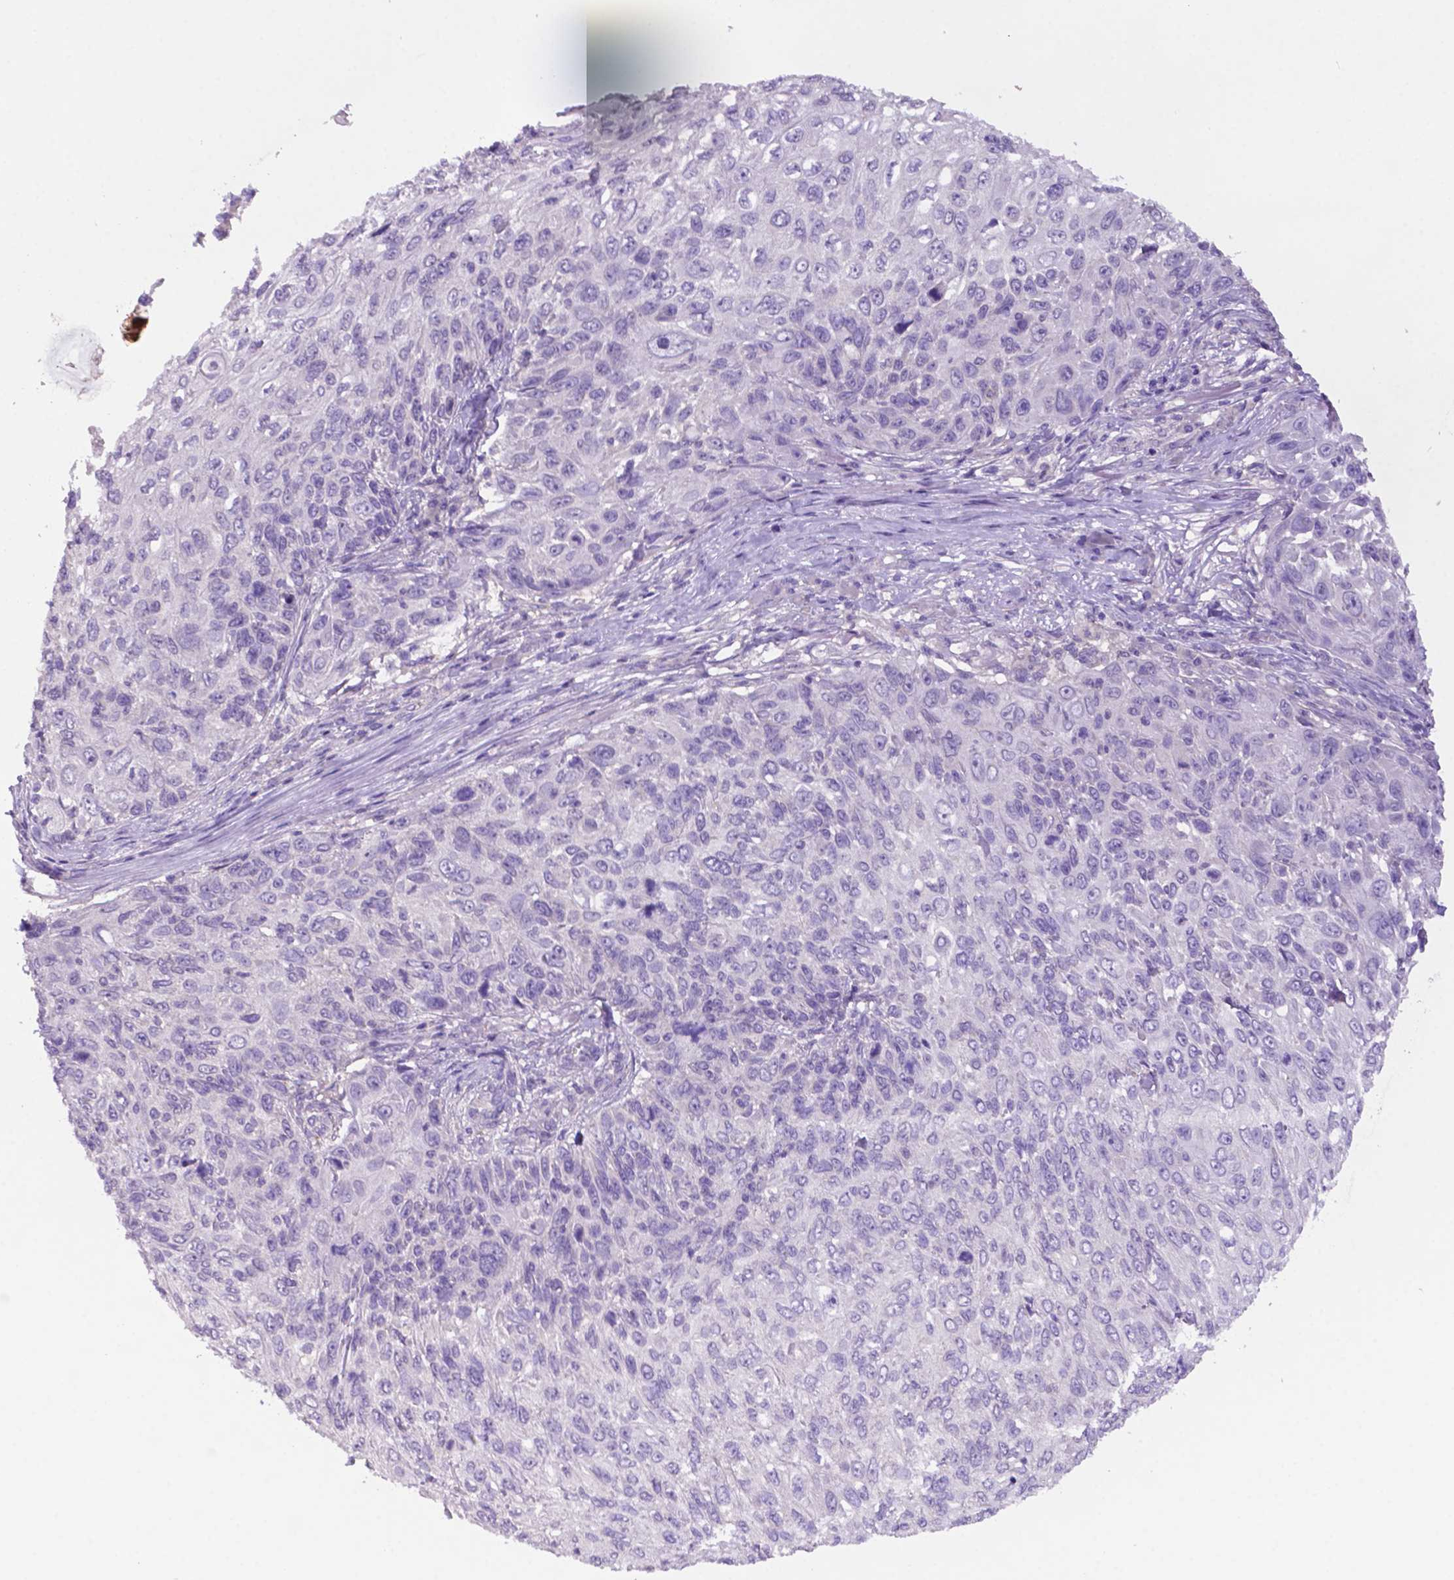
{"staining": {"intensity": "negative", "quantity": "none", "location": "none"}, "tissue": "skin cancer", "cell_type": "Tumor cells", "image_type": "cancer", "snomed": [{"axis": "morphology", "description": "Squamous cell carcinoma, NOS"}, {"axis": "topography", "description": "Skin"}], "caption": "DAB (3,3'-diaminobenzidine) immunohistochemical staining of skin cancer displays no significant expression in tumor cells. Brightfield microscopy of immunohistochemistry (IHC) stained with DAB (3,3'-diaminobenzidine) (brown) and hematoxylin (blue), captured at high magnification.", "gene": "PRPS2", "patient": {"sex": "male", "age": 92}}